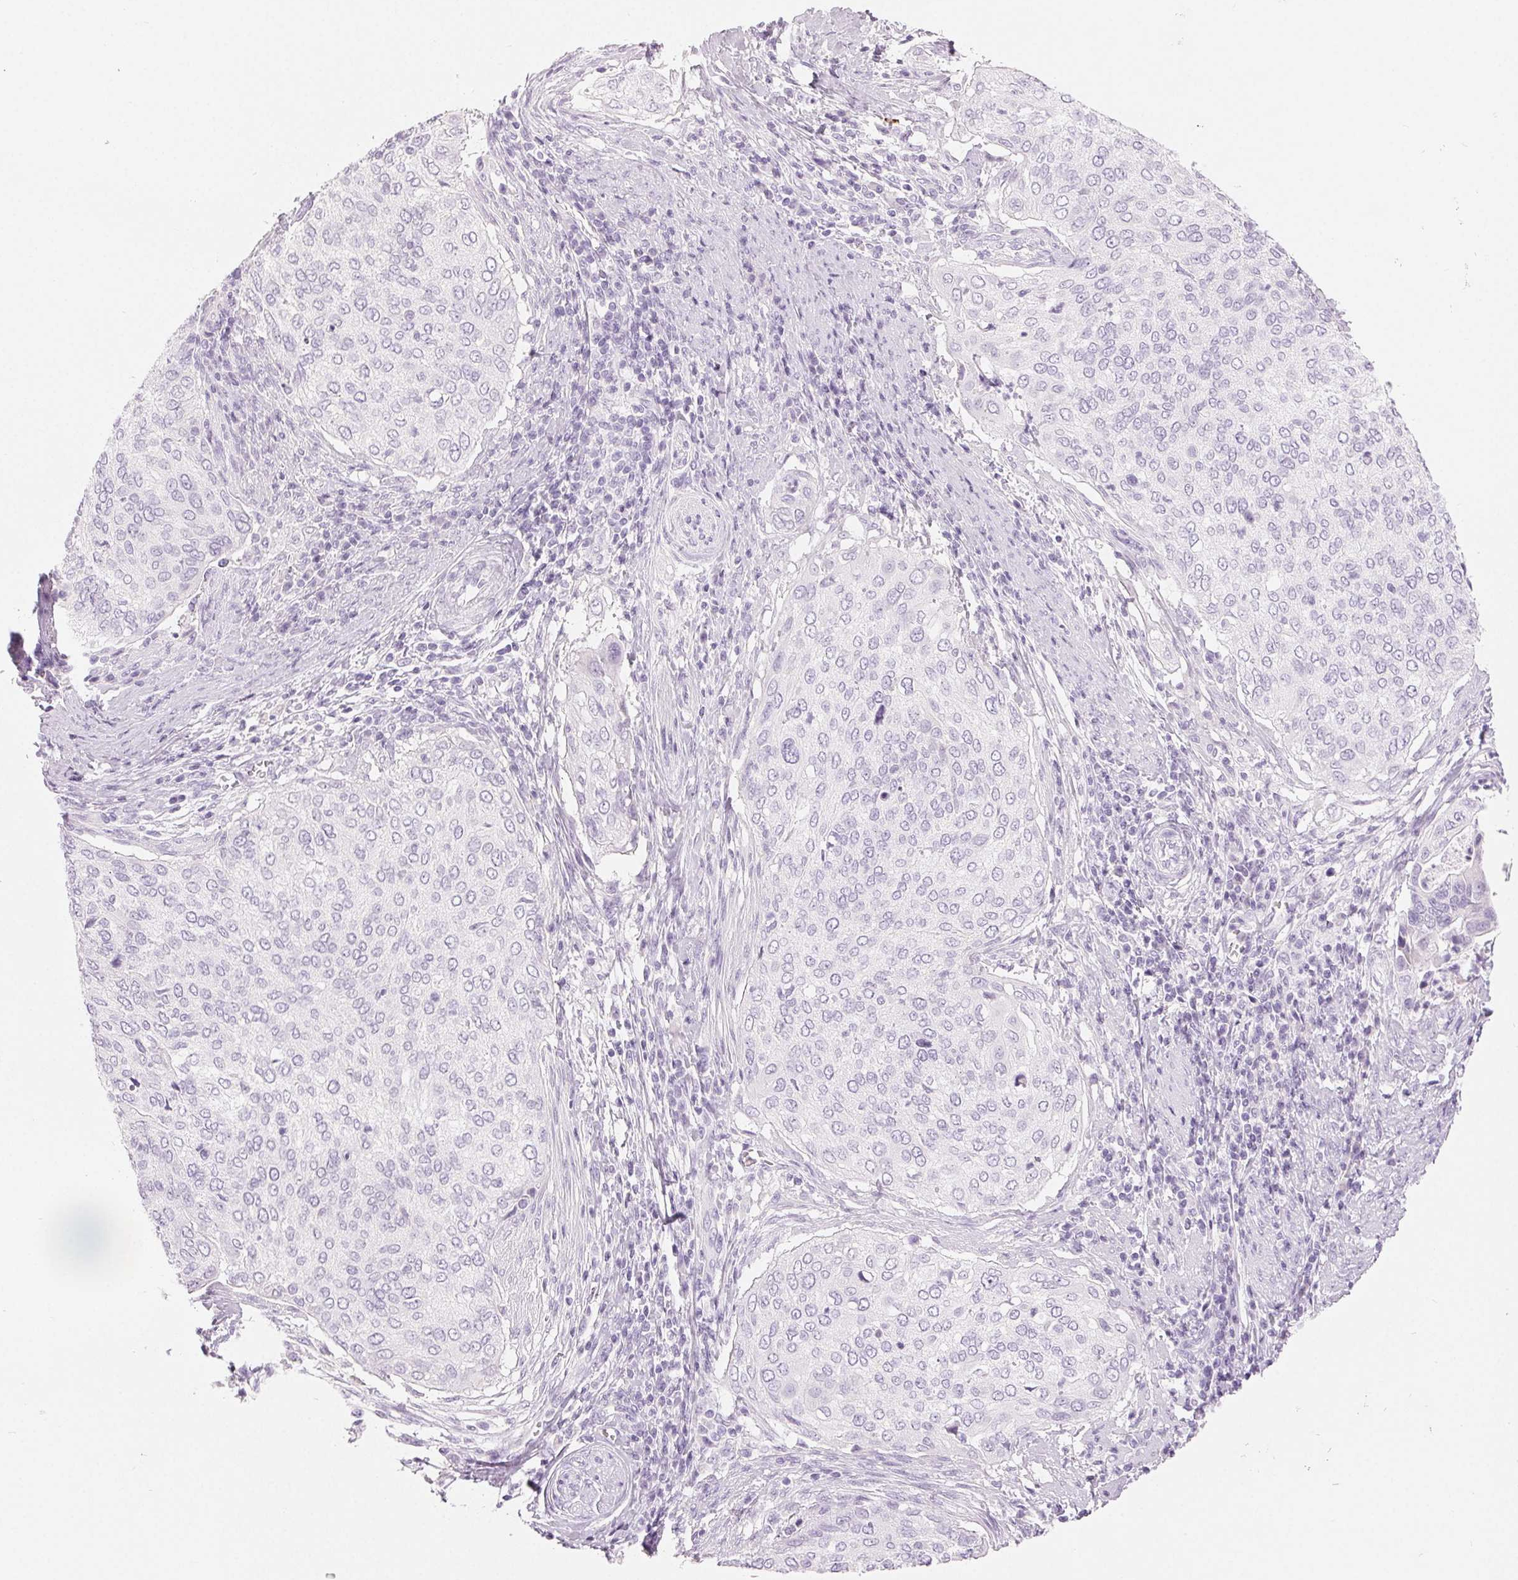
{"staining": {"intensity": "negative", "quantity": "none", "location": "none"}, "tissue": "cervical cancer", "cell_type": "Tumor cells", "image_type": "cancer", "snomed": [{"axis": "morphology", "description": "Squamous cell carcinoma, NOS"}, {"axis": "topography", "description": "Cervix"}], "caption": "A histopathology image of human cervical cancer is negative for staining in tumor cells.", "gene": "SPACA5B", "patient": {"sex": "female", "age": 38}}